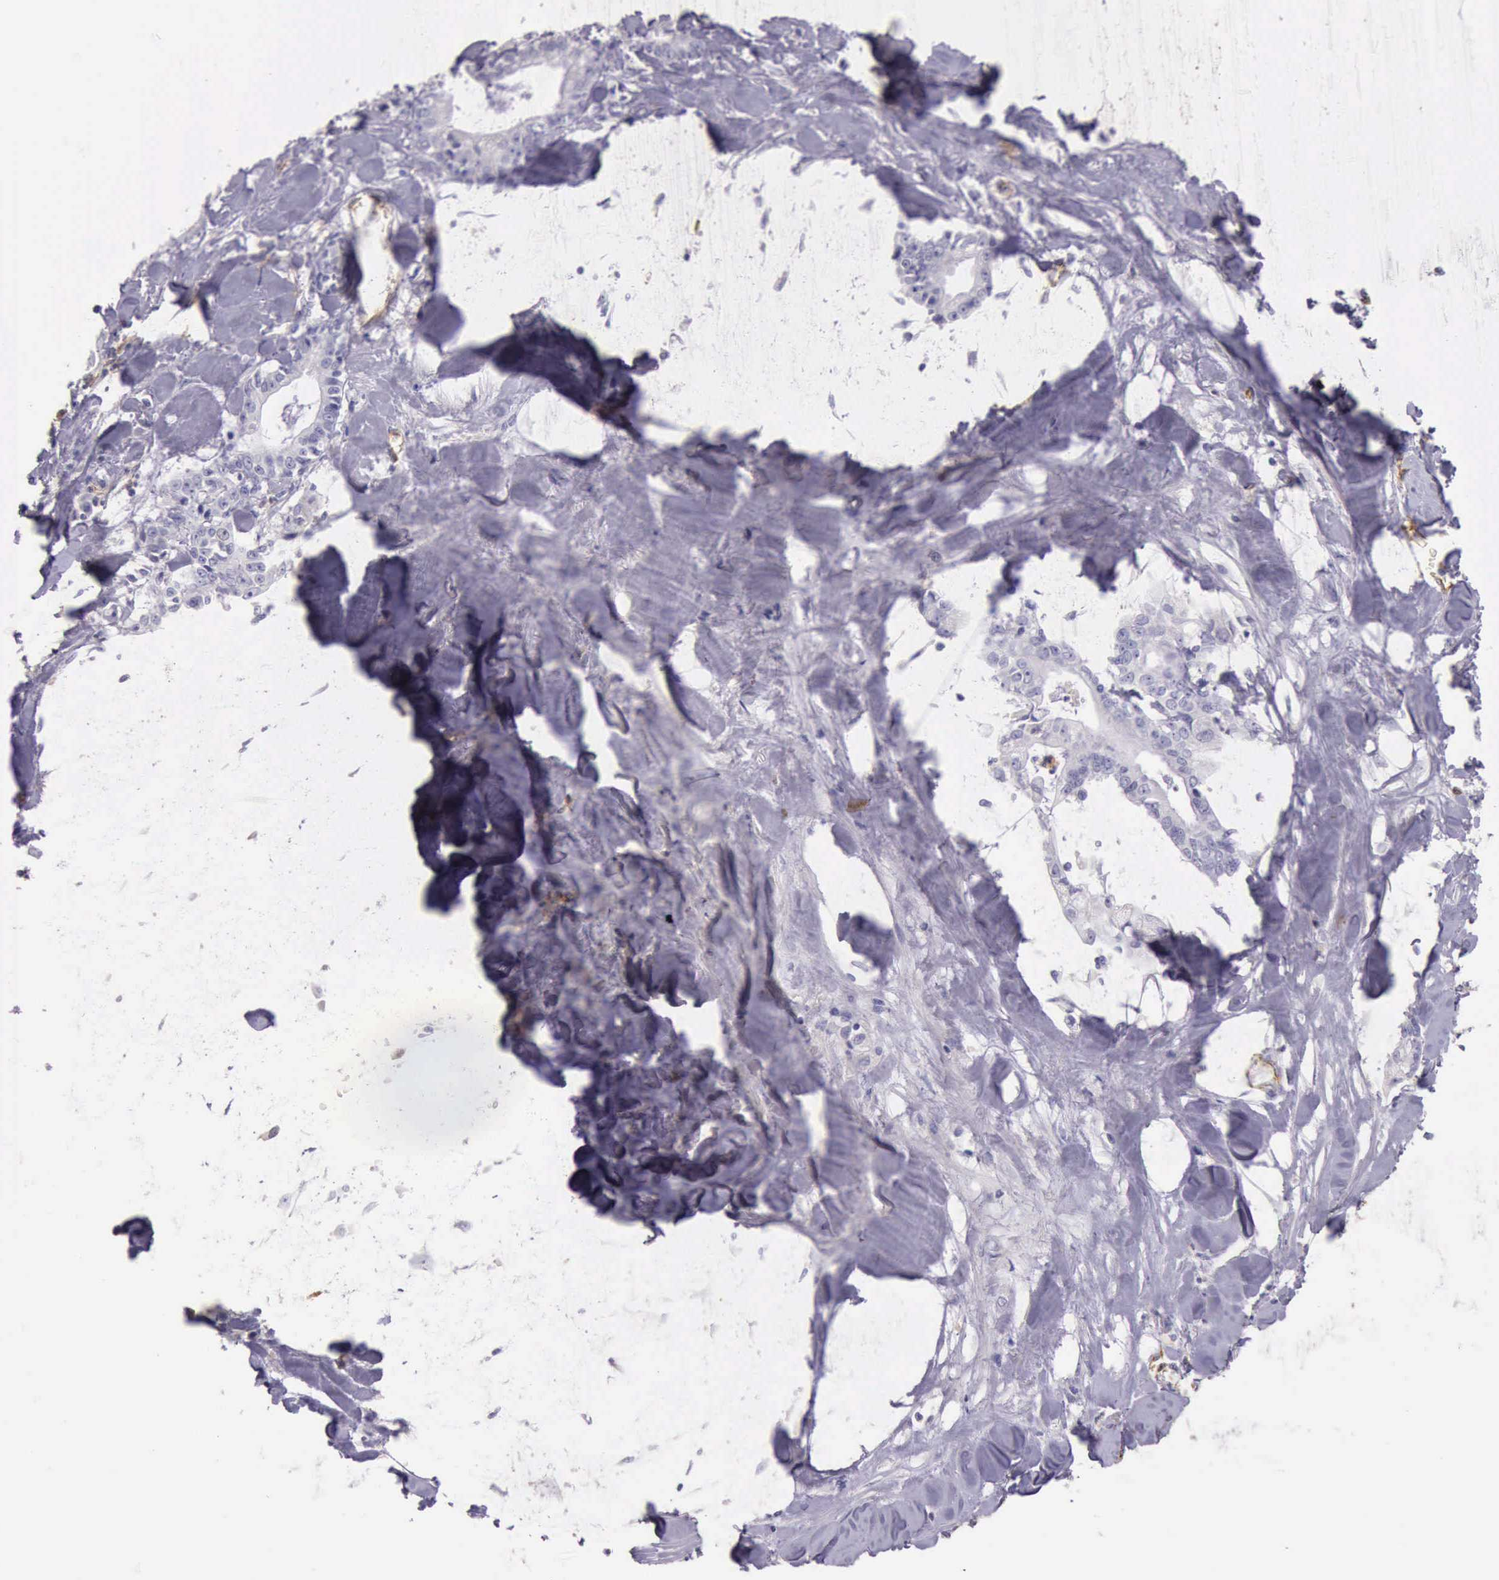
{"staining": {"intensity": "negative", "quantity": "none", "location": "none"}, "tissue": "liver cancer", "cell_type": "Tumor cells", "image_type": "cancer", "snomed": [{"axis": "morphology", "description": "Cholangiocarcinoma"}, {"axis": "topography", "description": "Liver"}], "caption": "A high-resolution photomicrograph shows immunohistochemistry staining of cholangiocarcinoma (liver), which displays no significant positivity in tumor cells. The staining is performed using DAB (3,3'-diaminobenzidine) brown chromogen with nuclei counter-stained in using hematoxylin.", "gene": "TCEANC", "patient": {"sex": "male", "age": 57}}